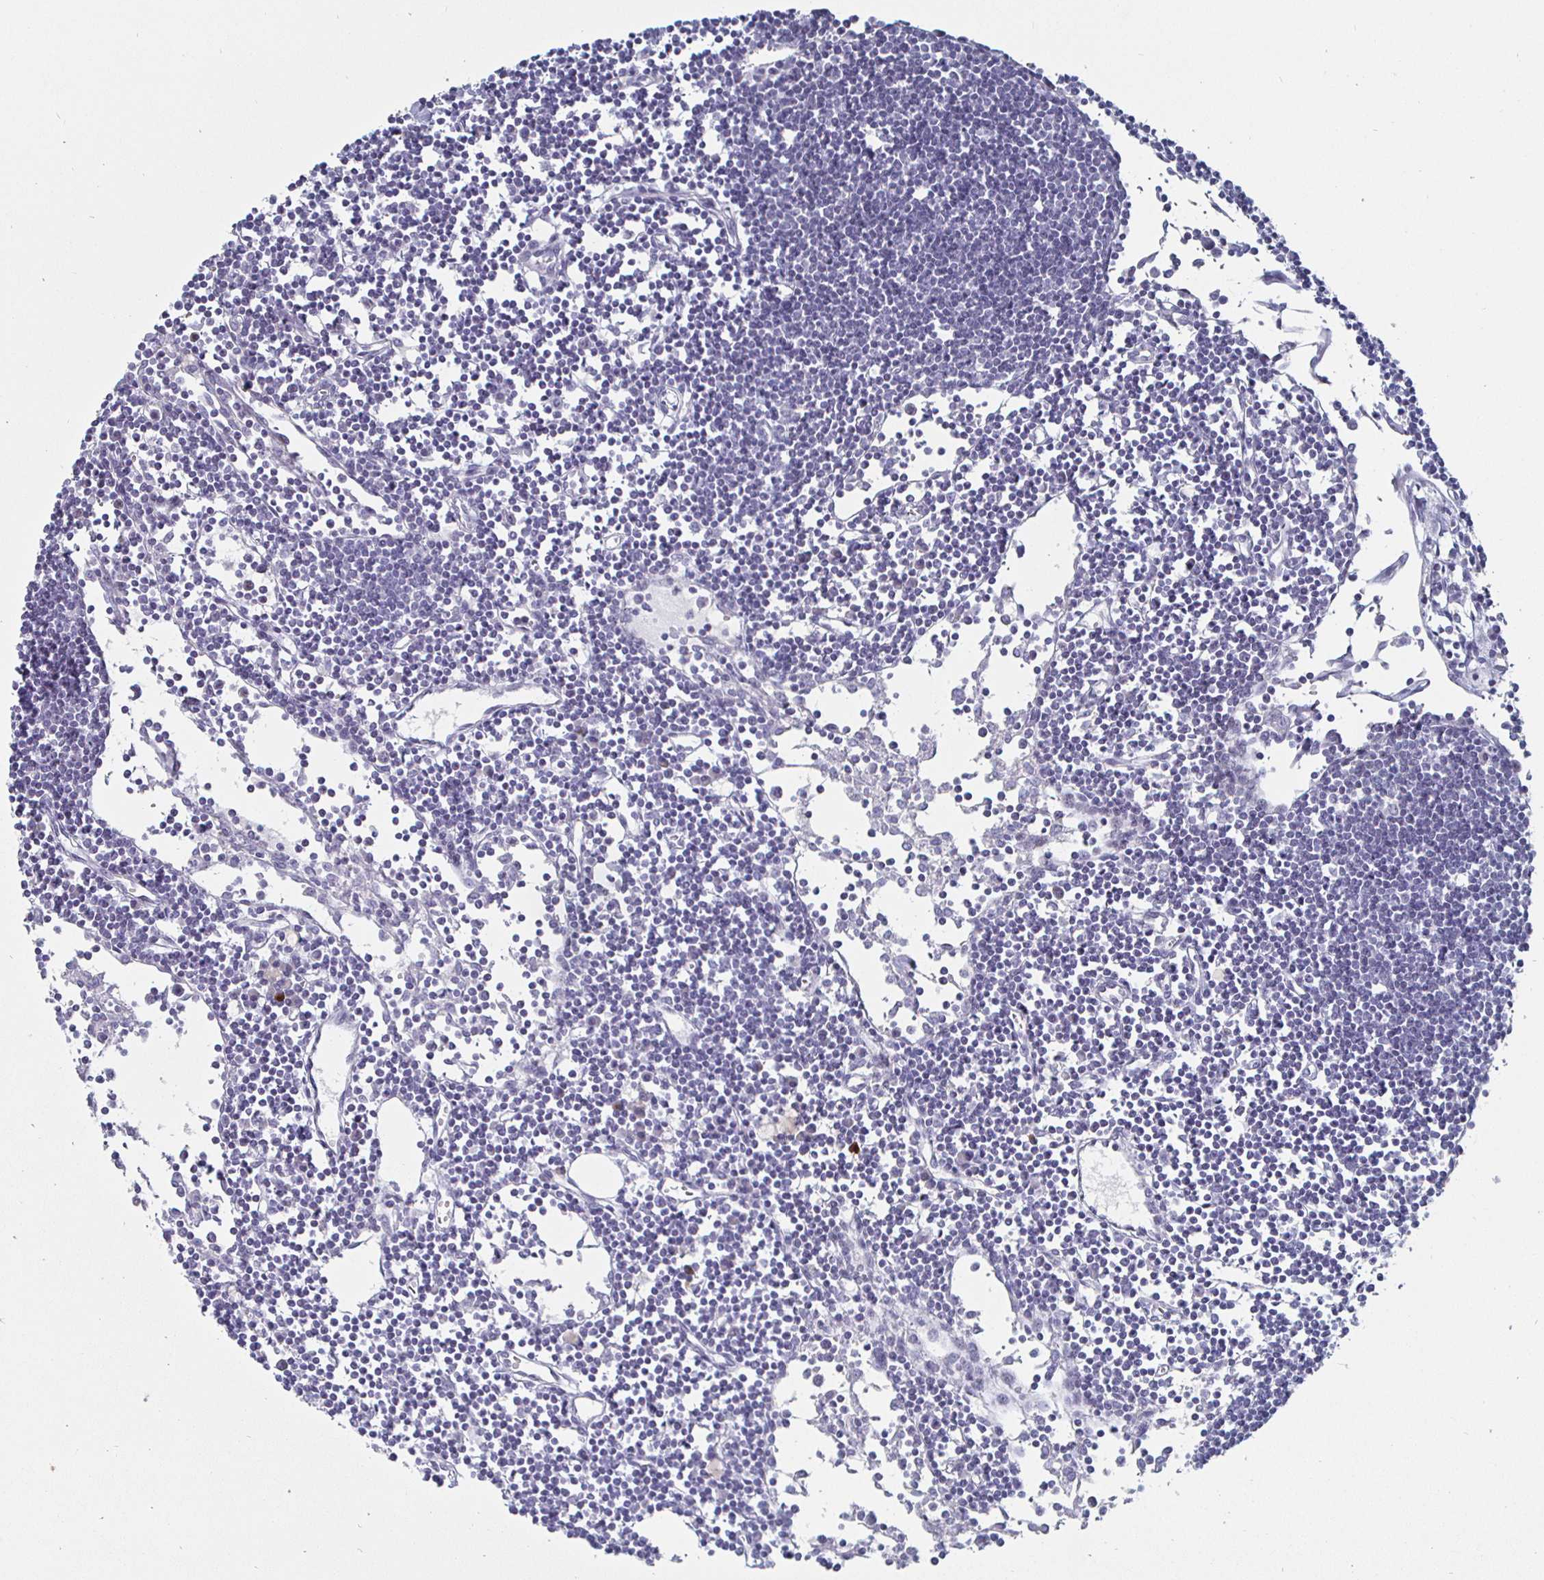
{"staining": {"intensity": "negative", "quantity": "none", "location": "none"}, "tissue": "lymph node", "cell_type": "Non-germinal center cells", "image_type": "normal", "snomed": [{"axis": "morphology", "description": "Normal tissue, NOS"}, {"axis": "topography", "description": "Lymph node"}], "caption": "High power microscopy micrograph of an immunohistochemistry (IHC) photomicrograph of normal lymph node, revealing no significant staining in non-germinal center cells.", "gene": "DMRTB1", "patient": {"sex": "female", "age": 65}}